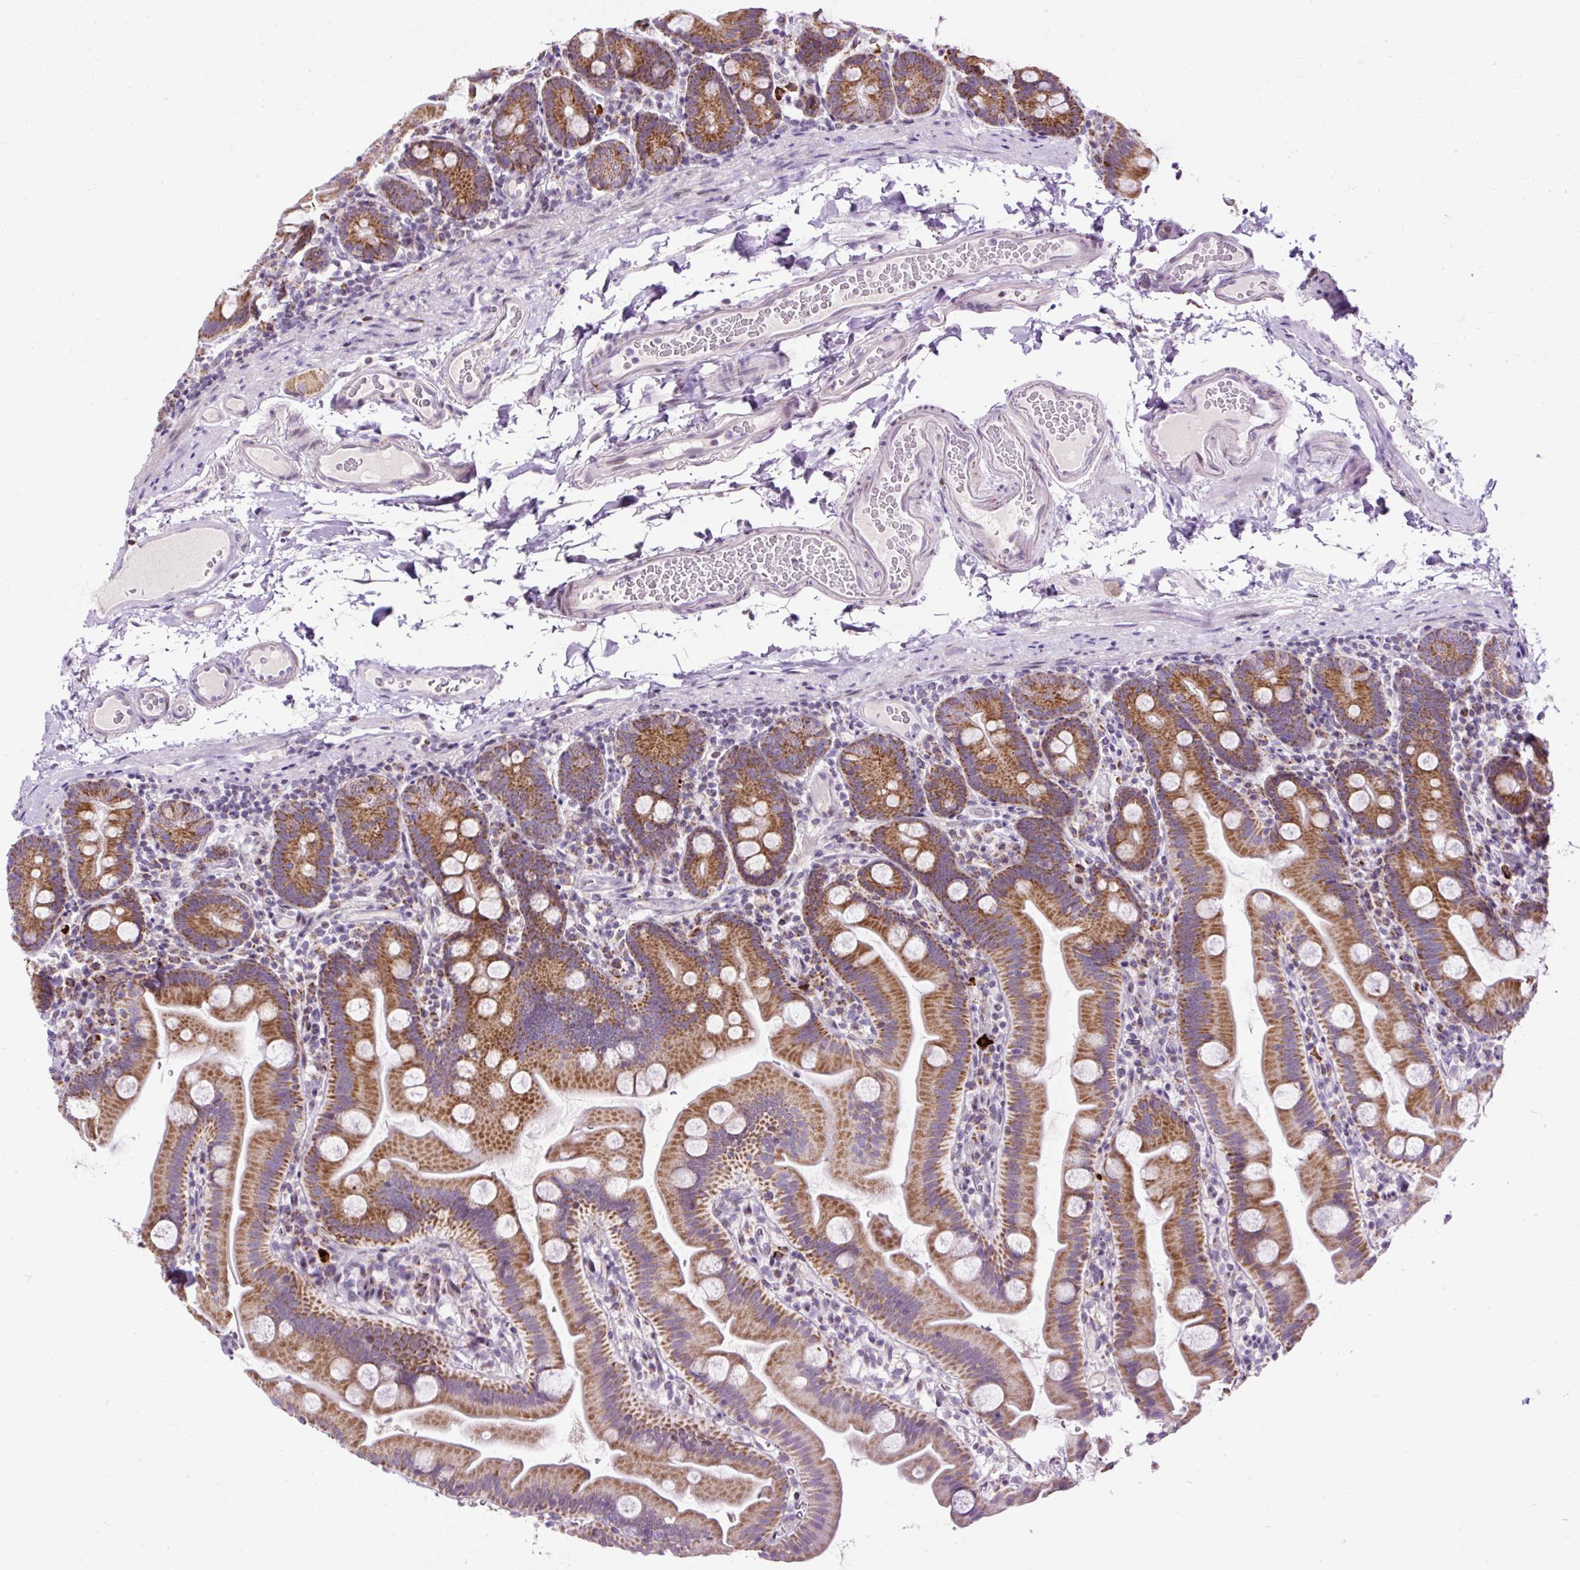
{"staining": {"intensity": "moderate", "quantity": ">75%", "location": "cytoplasmic/membranous"}, "tissue": "small intestine", "cell_type": "Glandular cells", "image_type": "normal", "snomed": [{"axis": "morphology", "description": "Normal tissue, NOS"}, {"axis": "topography", "description": "Small intestine"}], "caption": "Immunohistochemical staining of benign human small intestine reveals >75% levels of moderate cytoplasmic/membranous protein staining in approximately >75% of glandular cells. The staining was performed using DAB (3,3'-diaminobenzidine), with brown indicating positive protein expression. Nuclei are stained blue with hematoxylin.", "gene": "FMC1", "patient": {"sex": "female", "age": 68}}